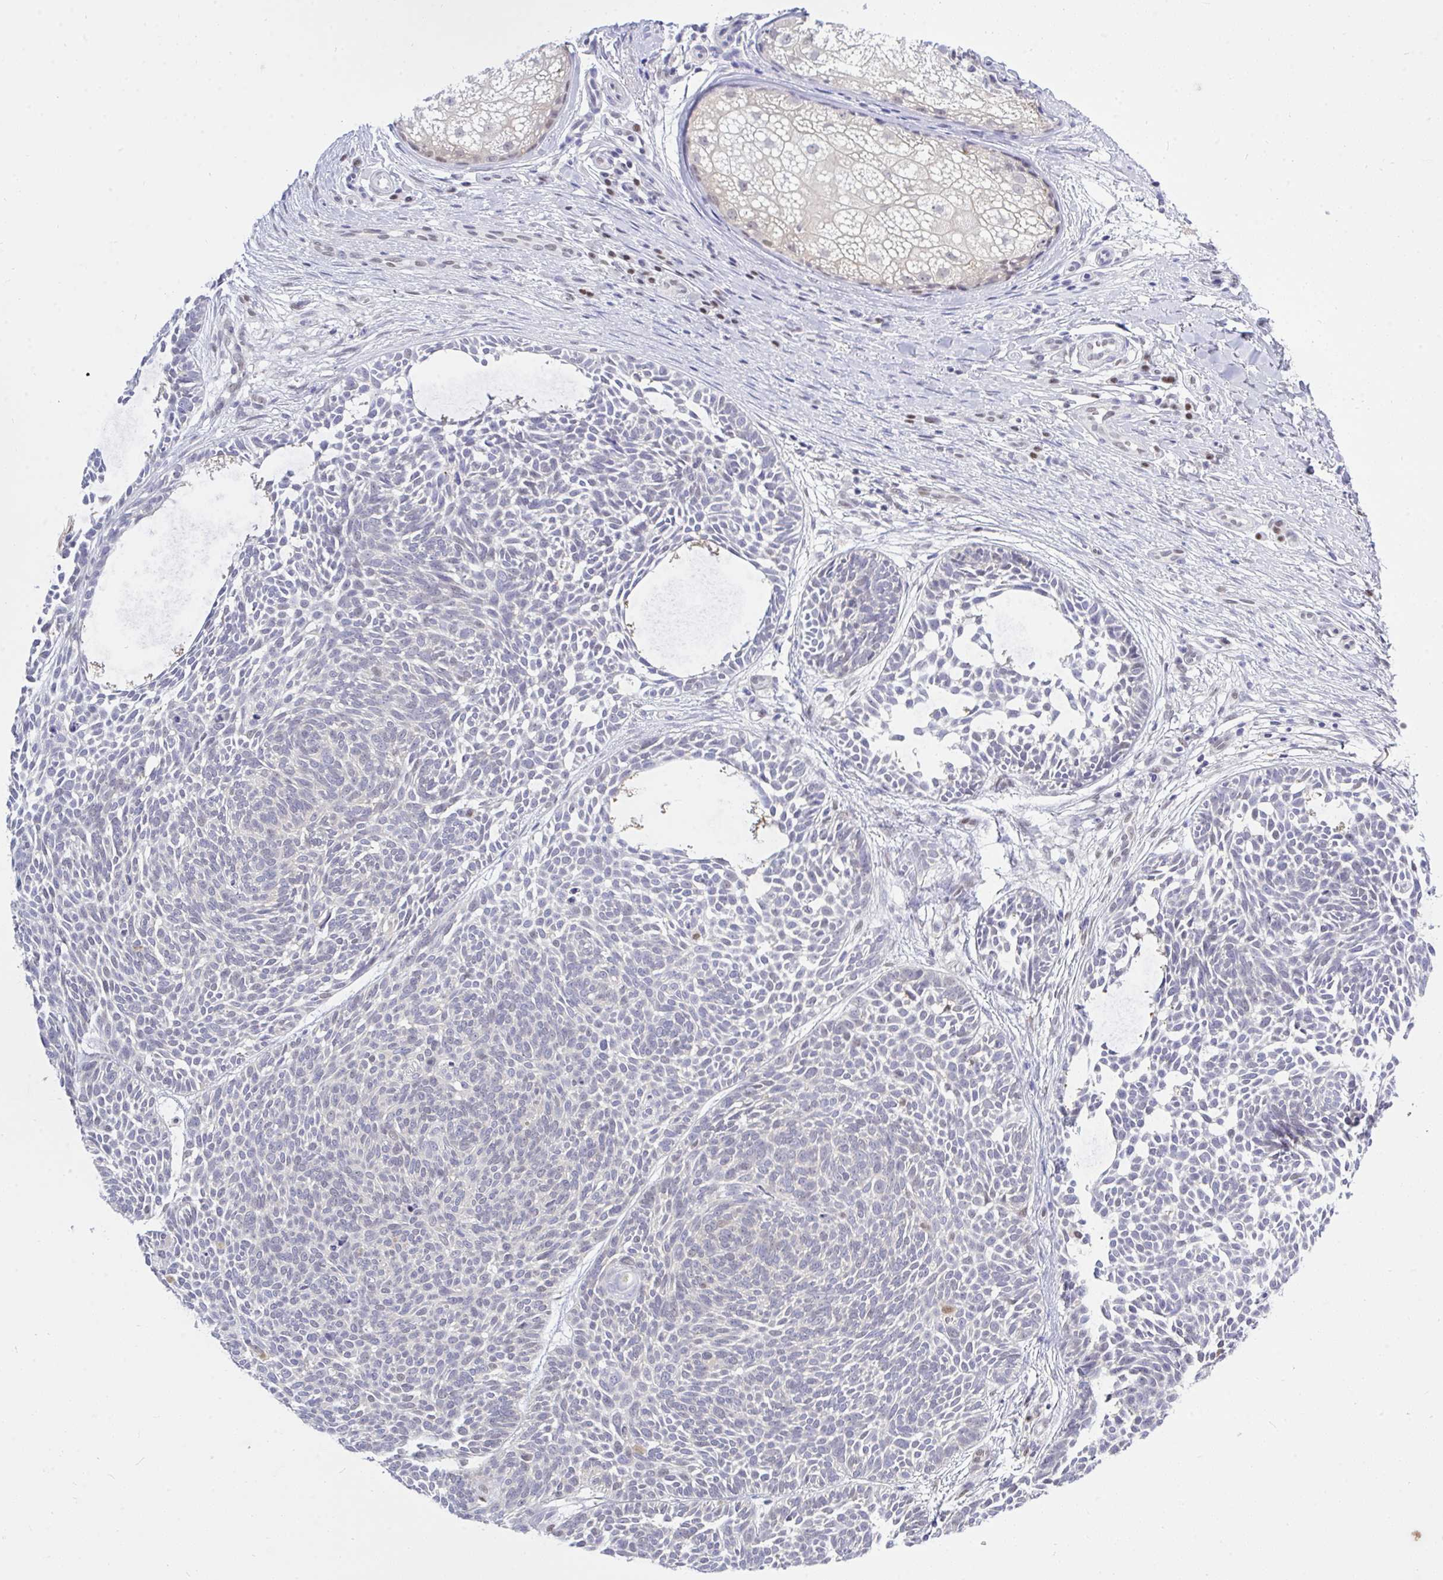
{"staining": {"intensity": "weak", "quantity": "<25%", "location": "nuclear"}, "tissue": "skin cancer", "cell_type": "Tumor cells", "image_type": "cancer", "snomed": [{"axis": "morphology", "description": "Basal cell carcinoma"}, {"axis": "topography", "description": "Skin"}, {"axis": "topography", "description": "Skin of trunk"}], "caption": "IHC micrograph of neoplastic tissue: human skin basal cell carcinoma stained with DAB (3,3'-diaminobenzidine) displays no significant protein expression in tumor cells.", "gene": "THOP1", "patient": {"sex": "male", "age": 74}}